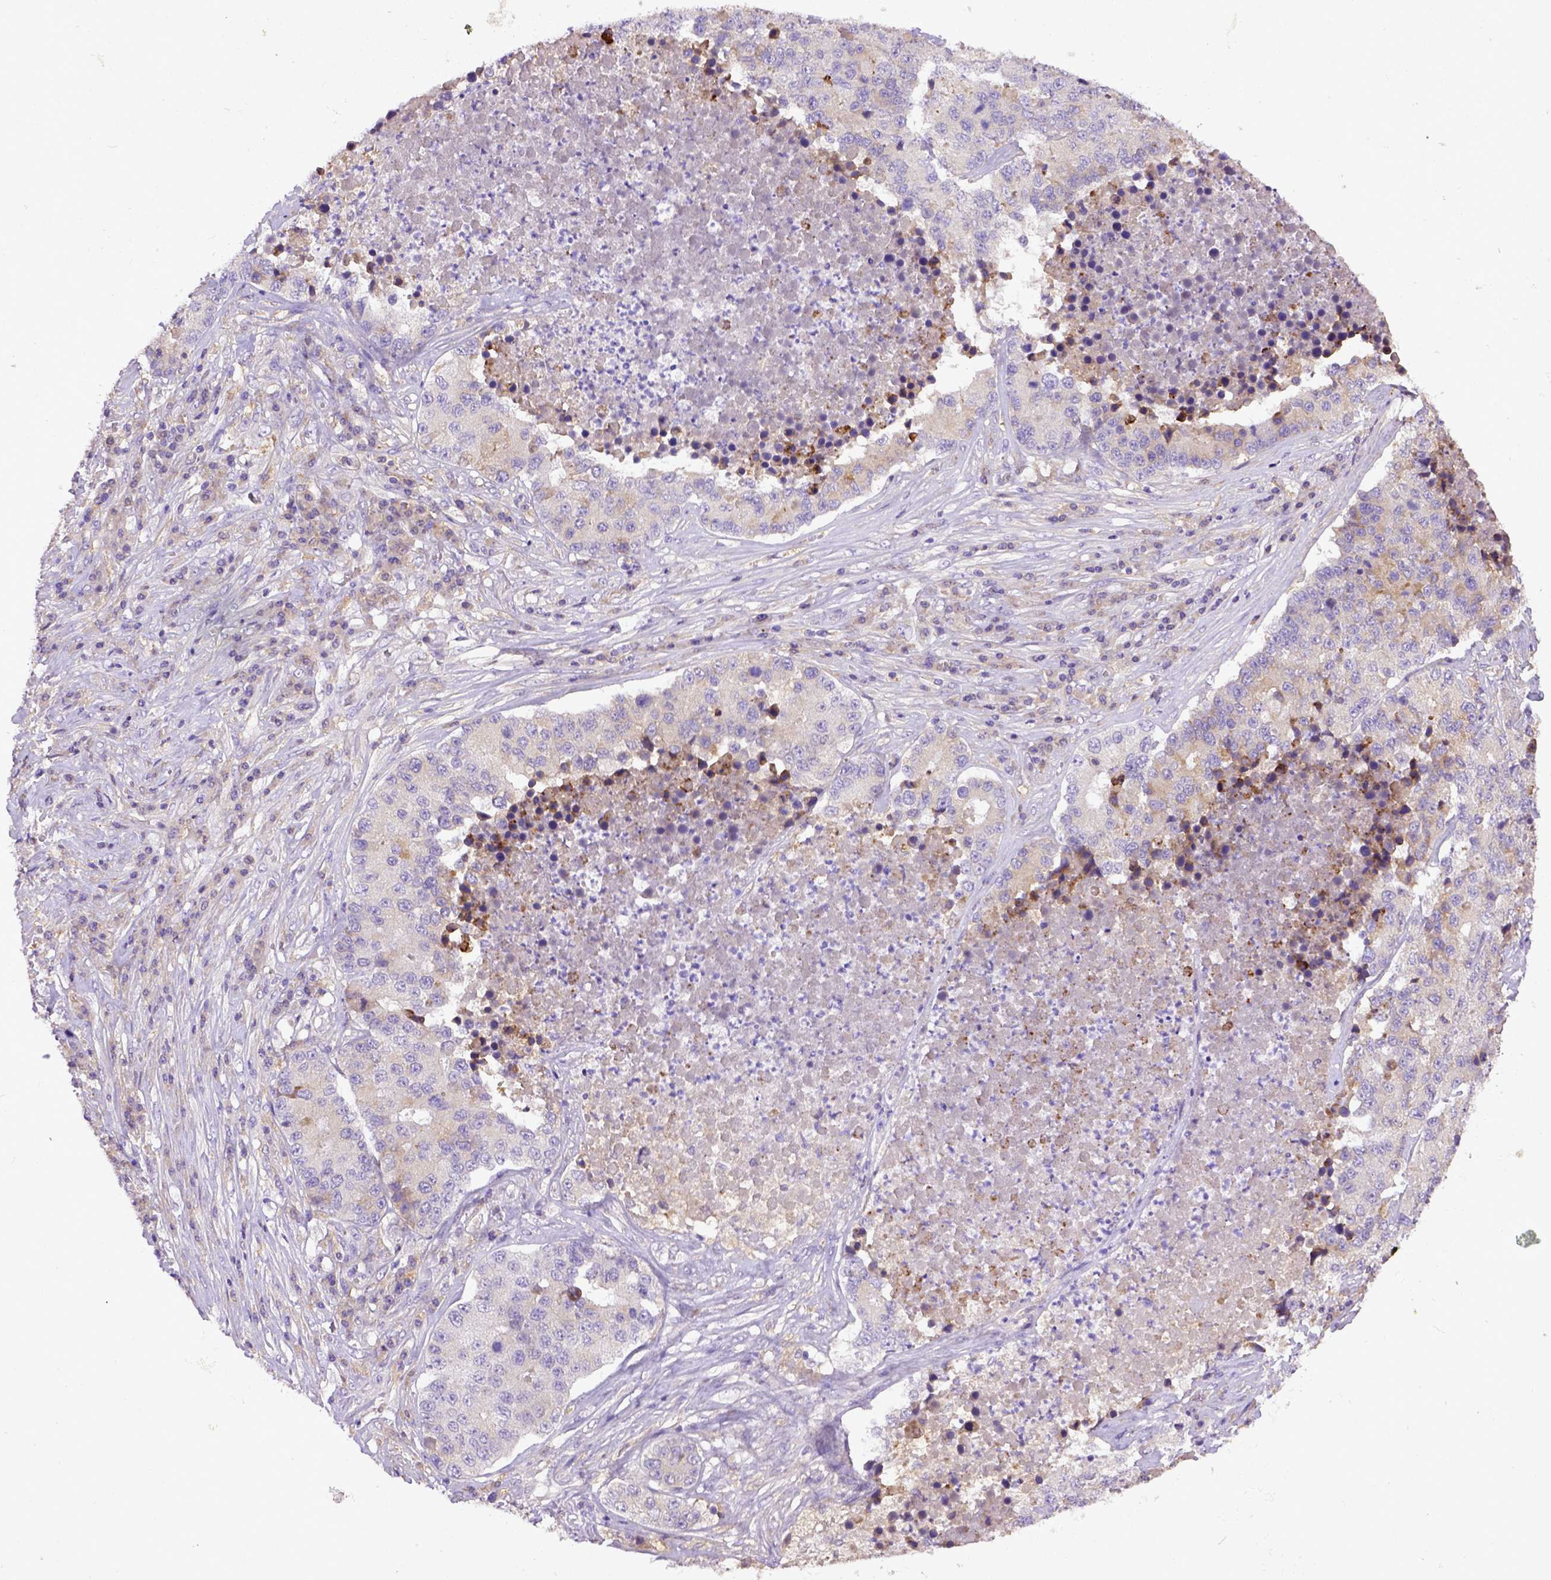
{"staining": {"intensity": "weak", "quantity": "25%-75%", "location": "cytoplasmic/membranous"}, "tissue": "stomach cancer", "cell_type": "Tumor cells", "image_type": "cancer", "snomed": [{"axis": "morphology", "description": "Adenocarcinoma, NOS"}, {"axis": "topography", "description": "Stomach"}], "caption": "Immunohistochemistry (IHC) image of neoplastic tissue: human stomach cancer (adenocarcinoma) stained using IHC displays low levels of weak protein expression localized specifically in the cytoplasmic/membranous of tumor cells, appearing as a cytoplasmic/membranous brown color.", "gene": "DEPDC1B", "patient": {"sex": "male", "age": 71}}